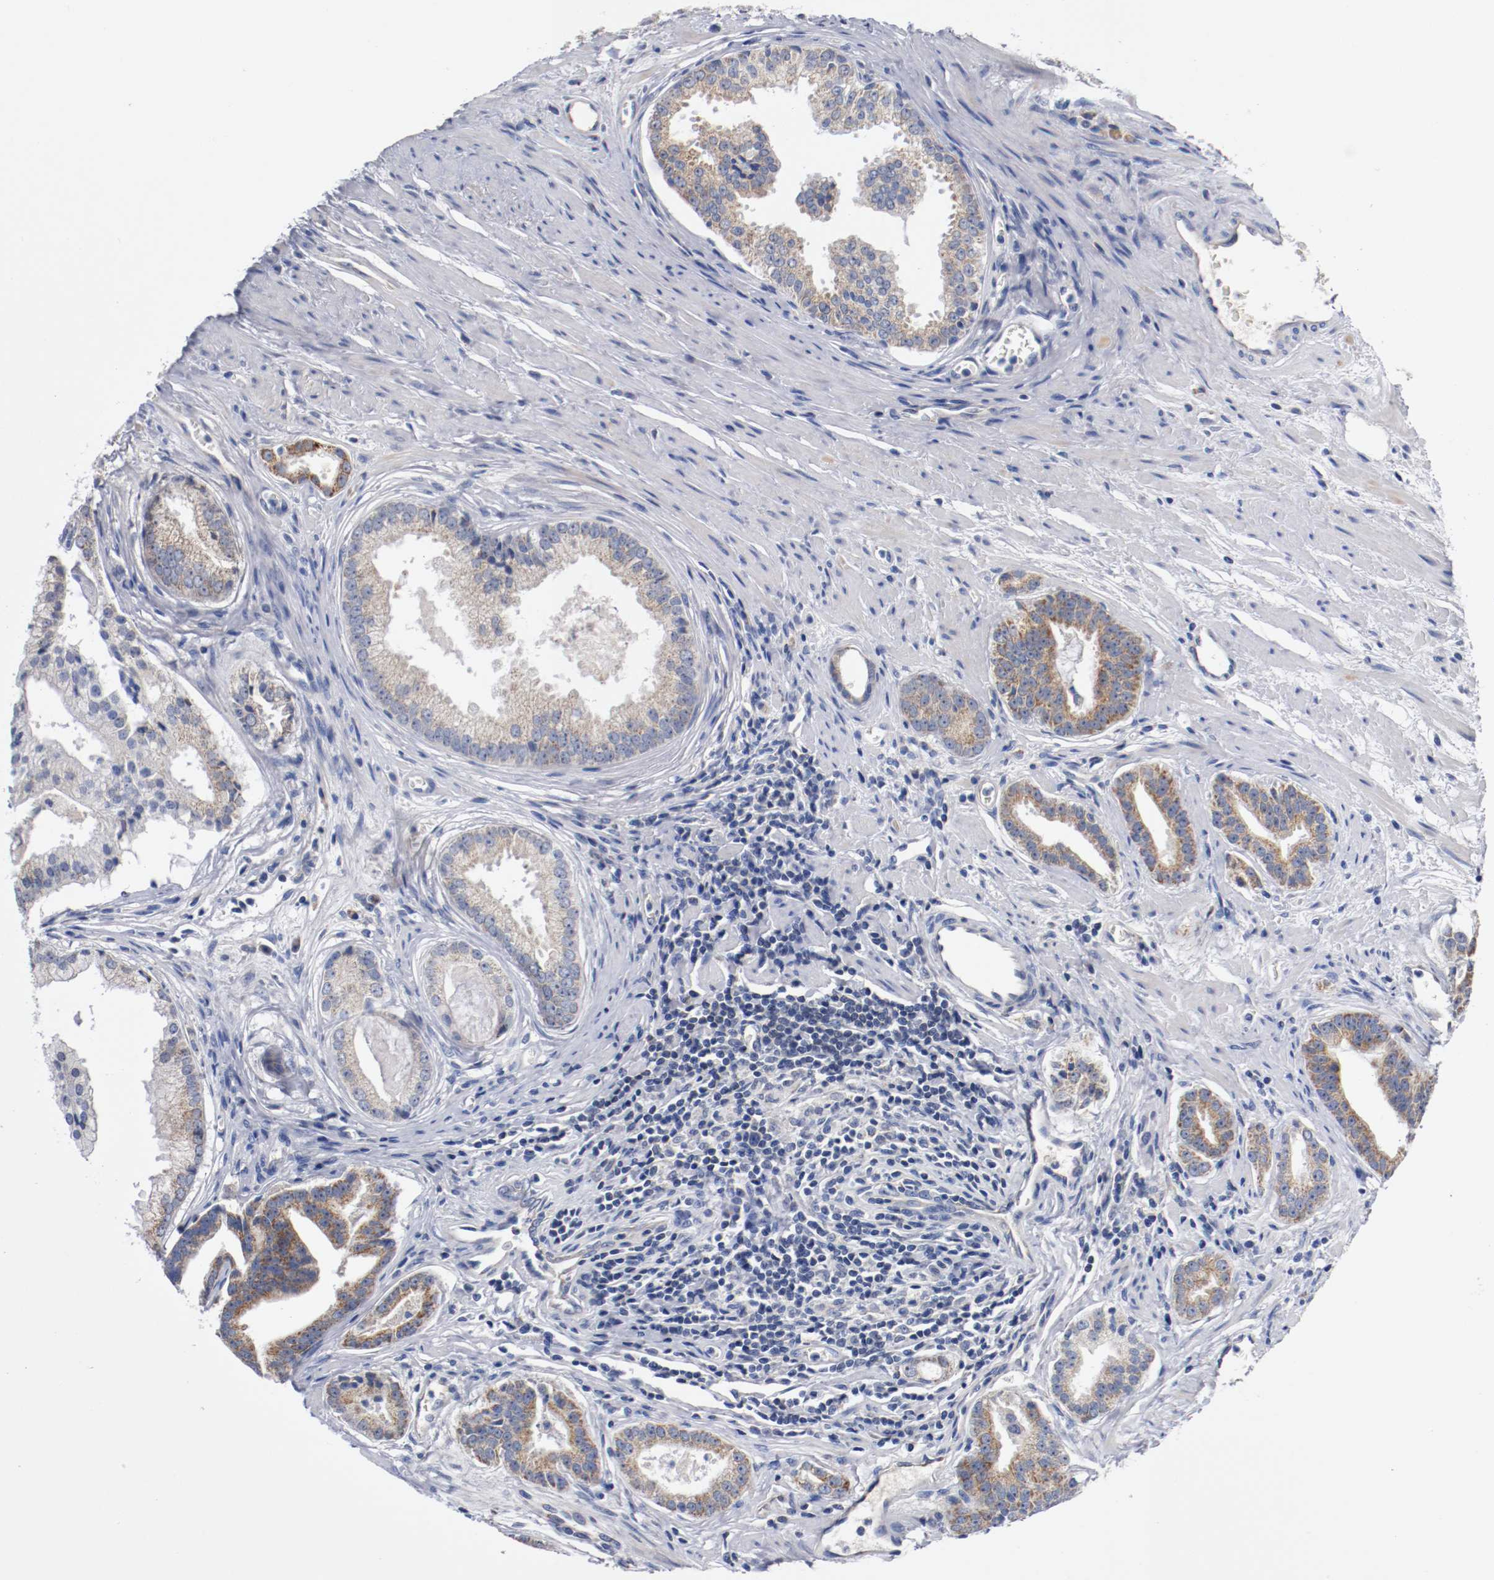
{"staining": {"intensity": "weak", "quantity": "25%-75%", "location": "cytoplasmic/membranous"}, "tissue": "prostate cancer", "cell_type": "Tumor cells", "image_type": "cancer", "snomed": [{"axis": "morphology", "description": "Adenocarcinoma, High grade"}, {"axis": "topography", "description": "Prostate"}], "caption": "IHC micrograph of human prostate cancer (high-grade adenocarcinoma) stained for a protein (brown), which shows low levels of weak cytoplasmic/membranous staining in about 25%-75% of tumor cells.", "gene": "PCSK6", "patient": {"sex": "male", "age": 67}}